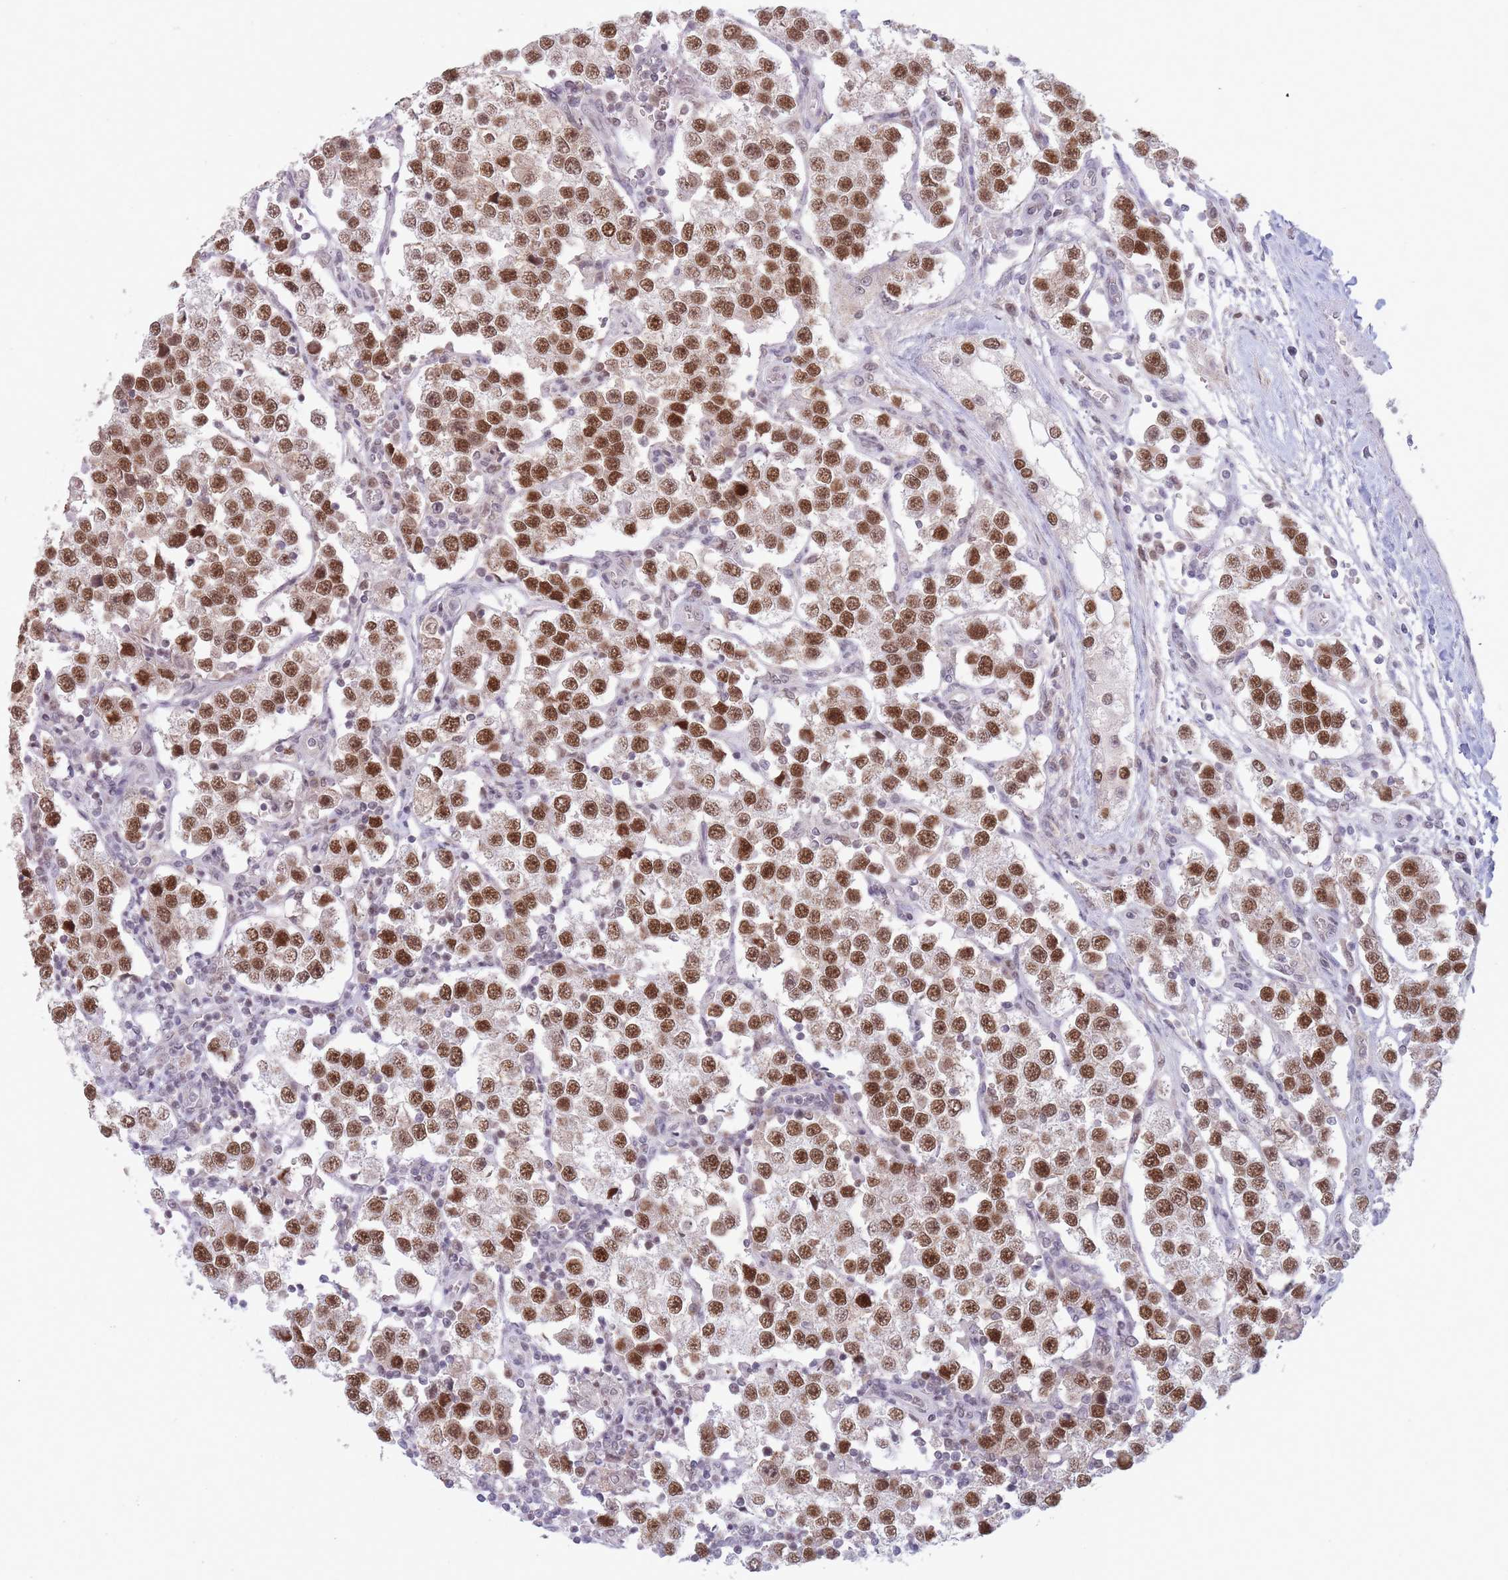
{"staining": {"intensity": "moderate", "quantity": ">75%", "location": "nuclear"}, "tissue": "testis cancer", "cell_type": "Tumor cells", "image_type": "cancer", "snomed": [{"axis": "morphology", "description": "Seminoma, NOS"}, {"axis": "topography", "description": "Testis"}], "caption": "Human testis cancer (seminoma) stained with a brown dye displays moderate nuclear positive staining in about >75% of tumor cells.", "gene": "ARID3B", "patient": {"sex": "male", "age": 37}}